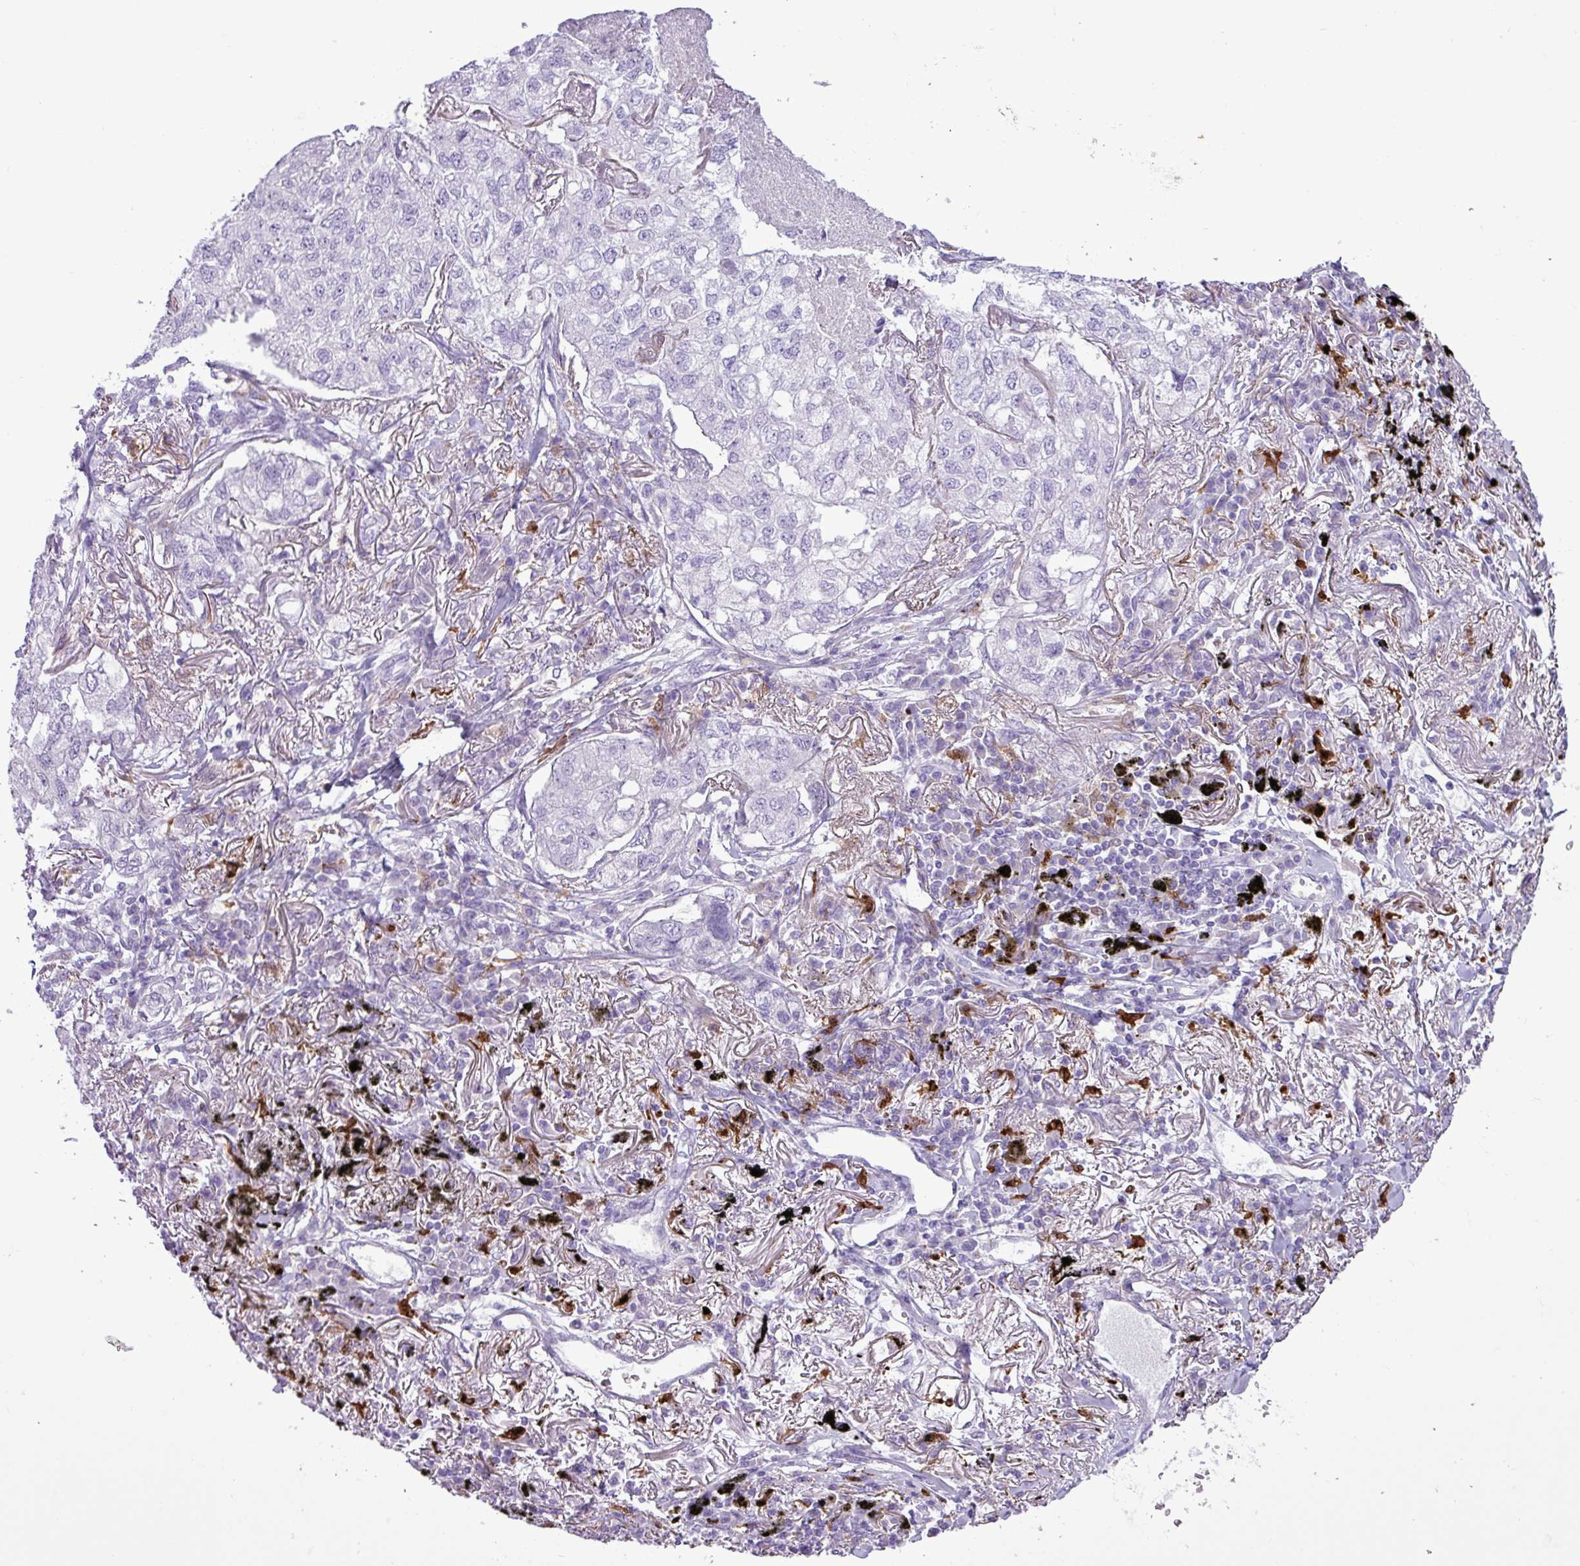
{"staining": {"intensity": "negative", "quantity": "none", "location": "none"}, "tissue": "lung cancer", "cell_type": "Tumor cells", "image_type": "cancer", "snomed": [{"axis": "morphology", "description": "Adenocarcinoma, NOS"}, {"axis": "topography", "description": "Lung"}], "caption": "Immunohistochemistry (IHC) micrograph of lung adenocarcinoma stained for a protein (brown), which reveals no expression in tumor cells.", "gene": "TMEM200C", "patient": {"sex": "male", "age": 65}}